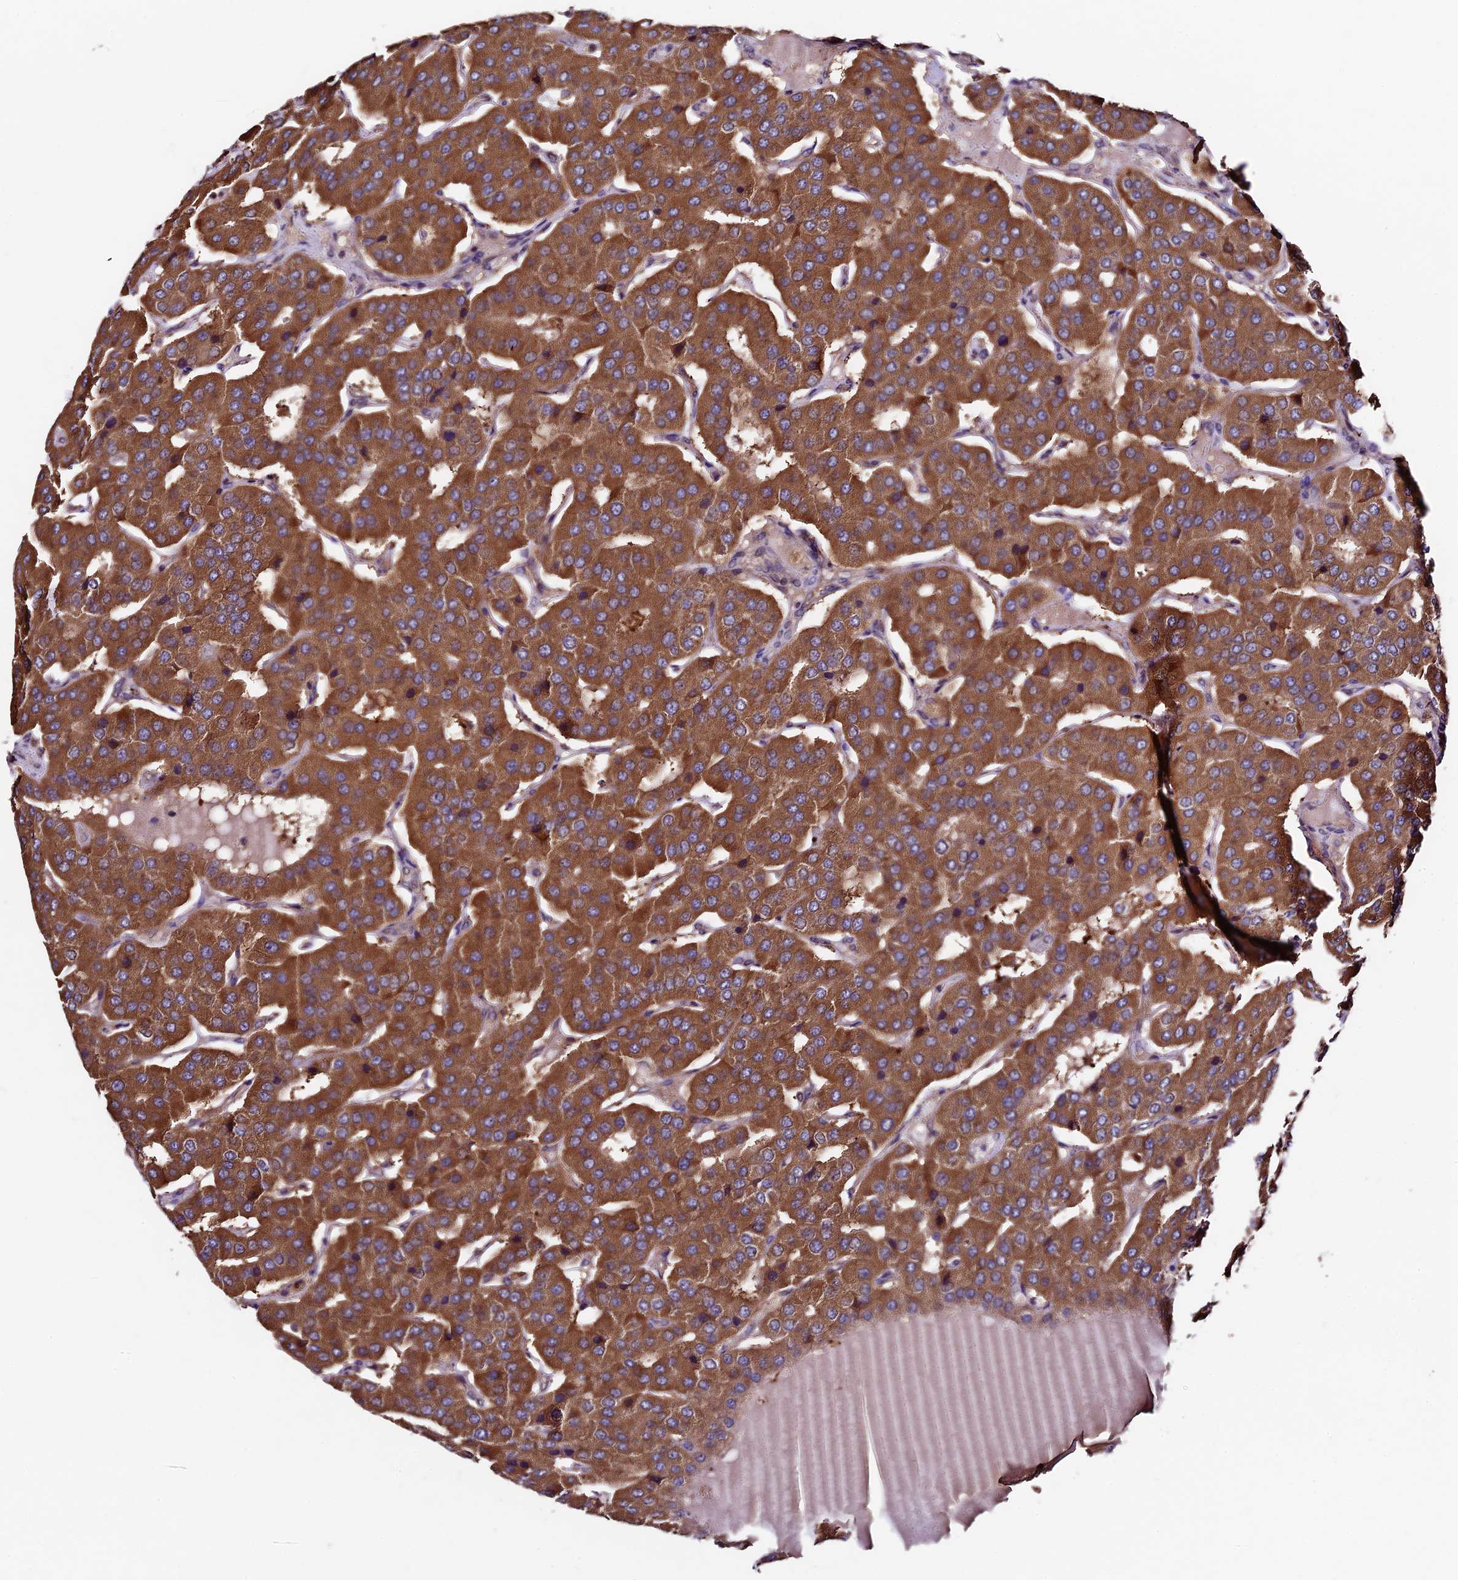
{"staining": {"intensity": "strong", "quantity": ">75%", "location": "cytoplasmic/membranous"}, "tissue": "parathyroid gland", "cell_type": "Glandular cells", "image_type": "normal", "snomed": [{"axis": "morphology", "description": "Normal tissue, NOS"}, {"axis": "morphology", "description": "Adenoma, NOS"}, {"axis": "topography", "description": "Parathyroid gland"}], "caption": "About >75% of glandular cells in unremarkable human parathyroid gland show strong cytoplasmic/membranous protein expression as visualized by brown immunohistochemical staining.", "gene": "SBNO2", "patient": {"sex": "female", "age": 86}}